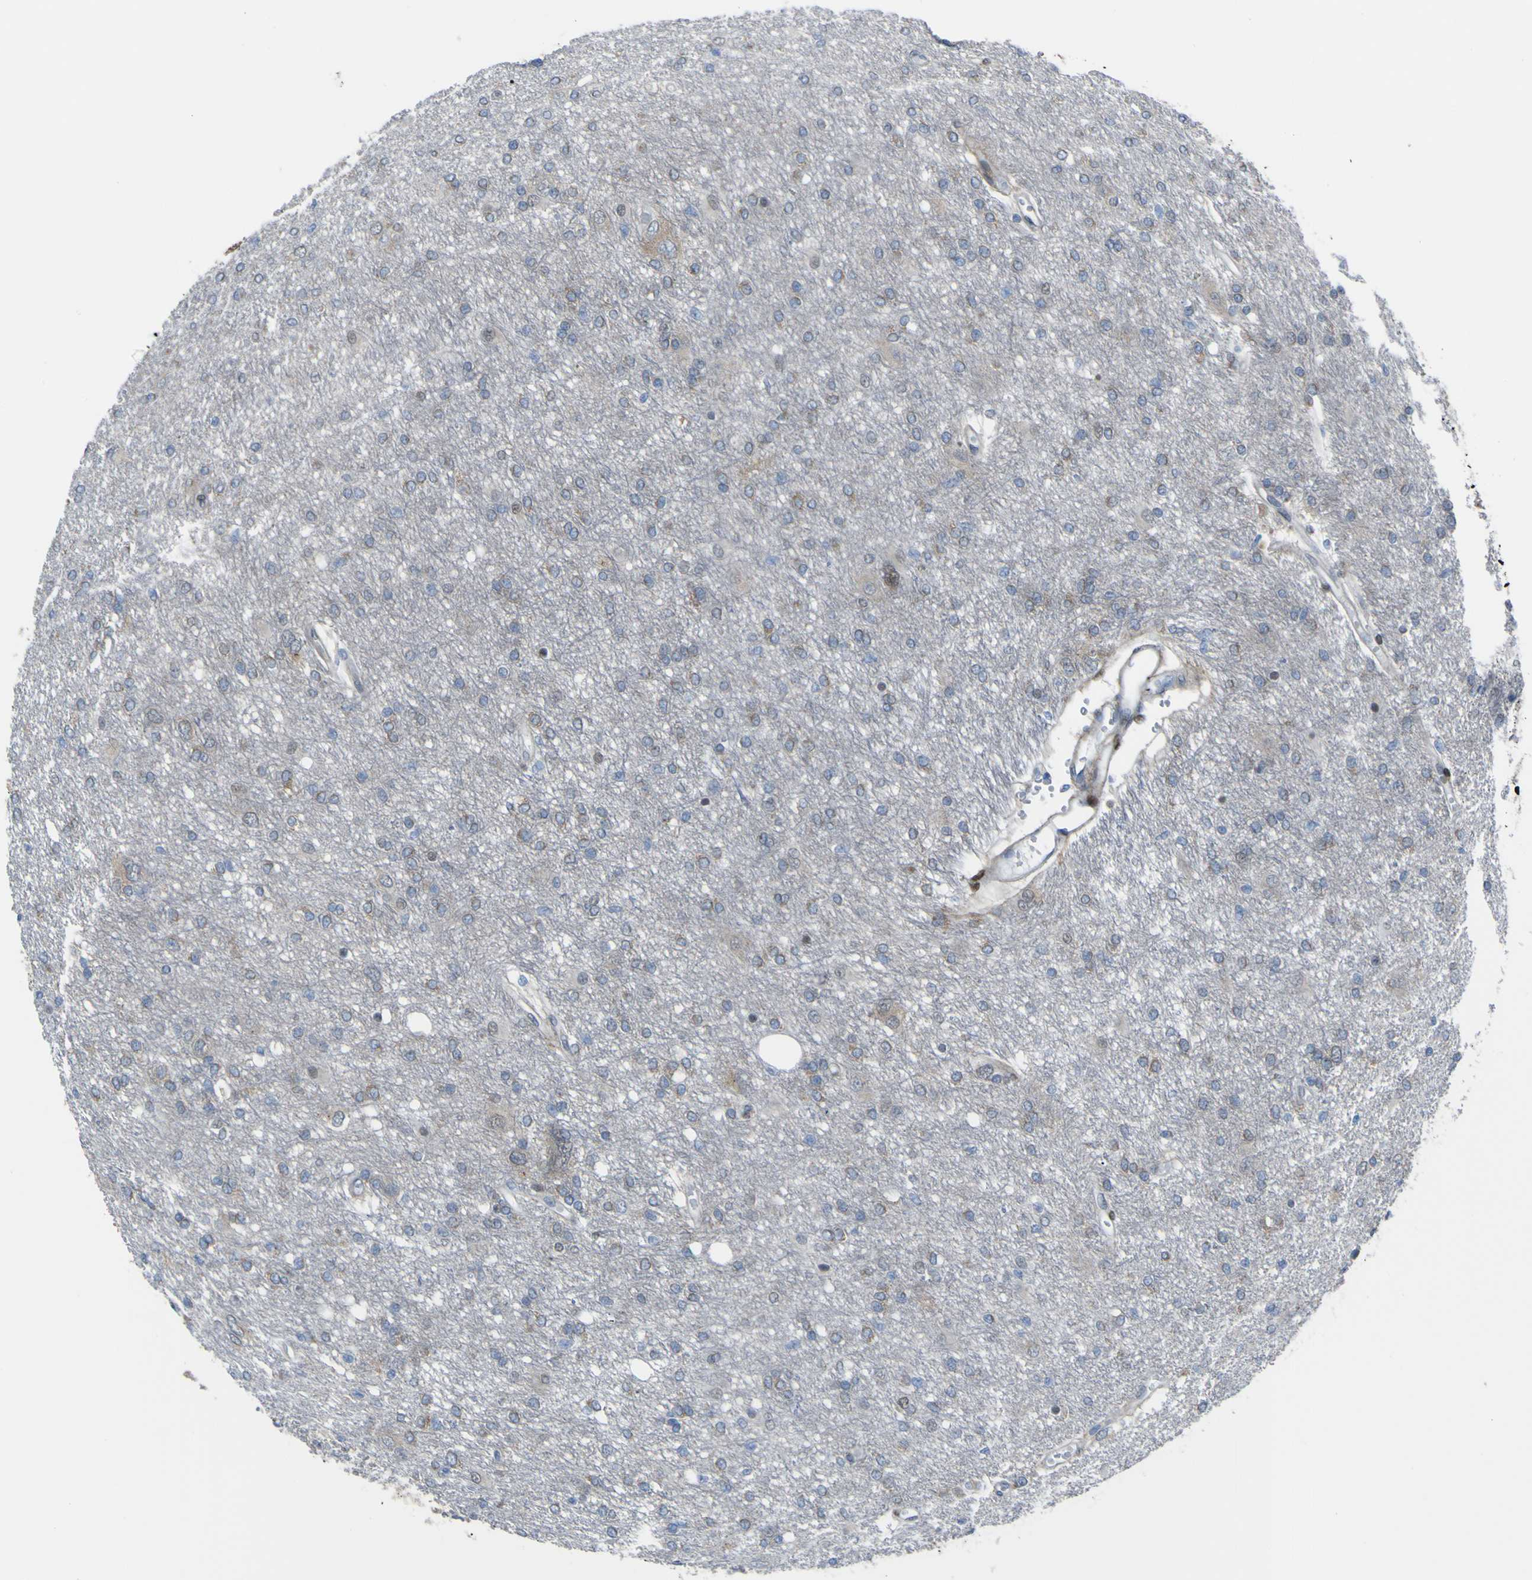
{"staining": {"intensity": "moderate", "quantity": "25%-75%", "location": "cytoplasmic/membranous"}, "tissue": "glioma", "cell_type": "Tumor cells", "image_type": "cancer", "snomed": [{"axis": "morphology", "description": "Glioma, malignant, High grade"}, {"axis": "topography", "description": "Brain"}], "caption": "This is an image of IHC staining of malignant glioma (high-grade), which shows moderate expression in the cytoplasmic/membranous of tumor cells.", "gene": "LRRN1", "patient": {"sex": "female", "age": 59}}